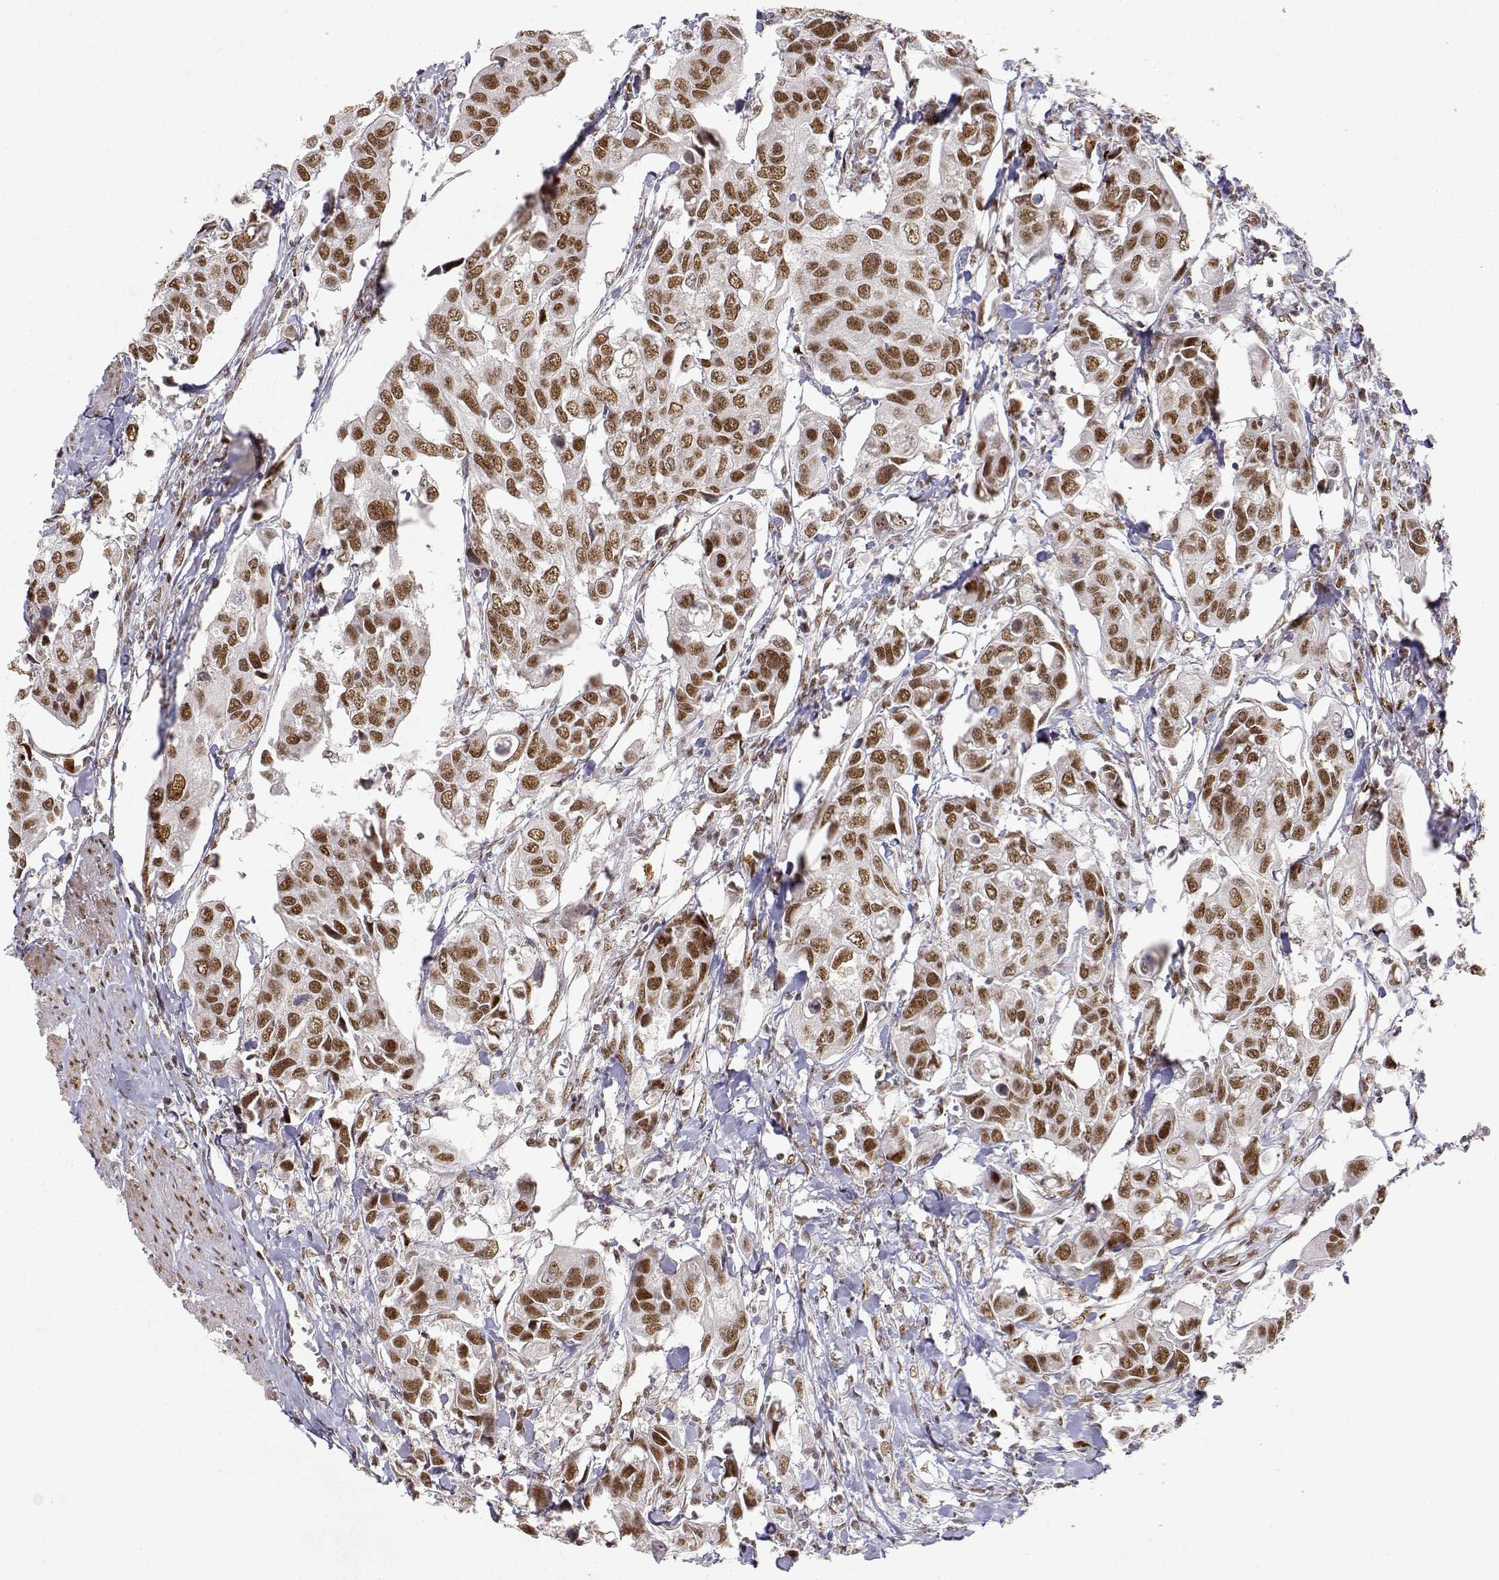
{"staining": {"intensity": "moderate", "quantity": ">75%", "location": "nuclear"}, "tissue": "urothelial cancer", "cell_type": "Tumor cells", "image_type": "cancer", "snomed": [{"axis": "morphology", "description": "Urothelial carcinoma, High grade"}, {"axis": "topography", "description": "Urinary bladder"}], "caption": "Moderate nuclear protein expression is appreciated in about >75% of tumor cells in urothelial cancer.", "gene": "RSF1", "patient": {"sex": "male", "age": 60}}